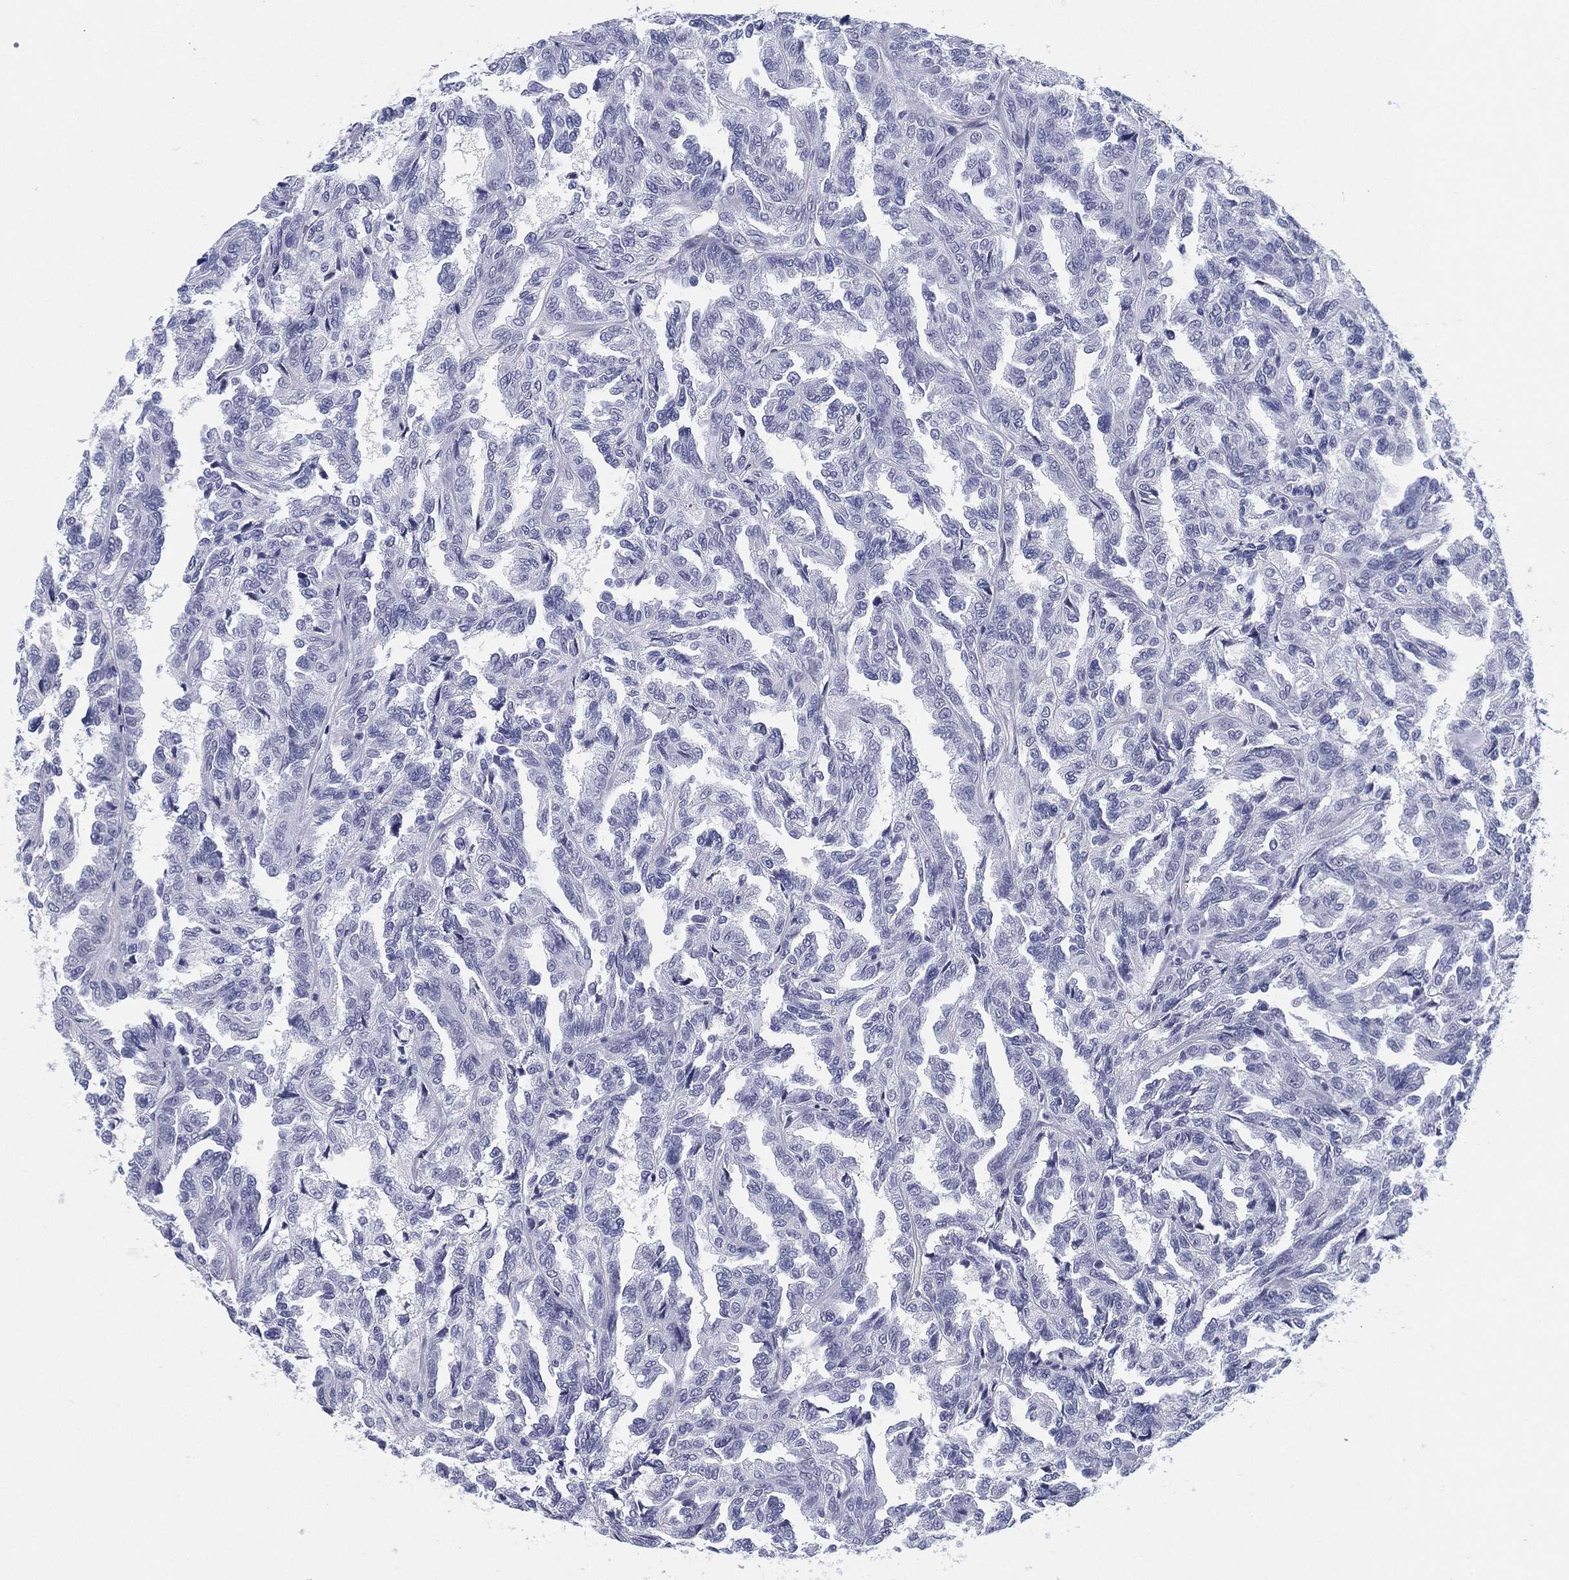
{"staining": {"intensity": "negative", "quantity": "none", "location": "none"}, "tissue": "renal cancer", "cell_type": "Tumor cells", "image_type": "cancer", "snomed": [{"axis": "morphology", "description": "Adenocarcinoma, NOS"}, {"axis": "topography", "description": "Kidney"}], "caption": "An image of adenocarcinoma (renal) stained for a protein displays no brown staining in tumor cells.", "gene": "ATP1B2", "patient": {"sex": "male", "age": 79}}